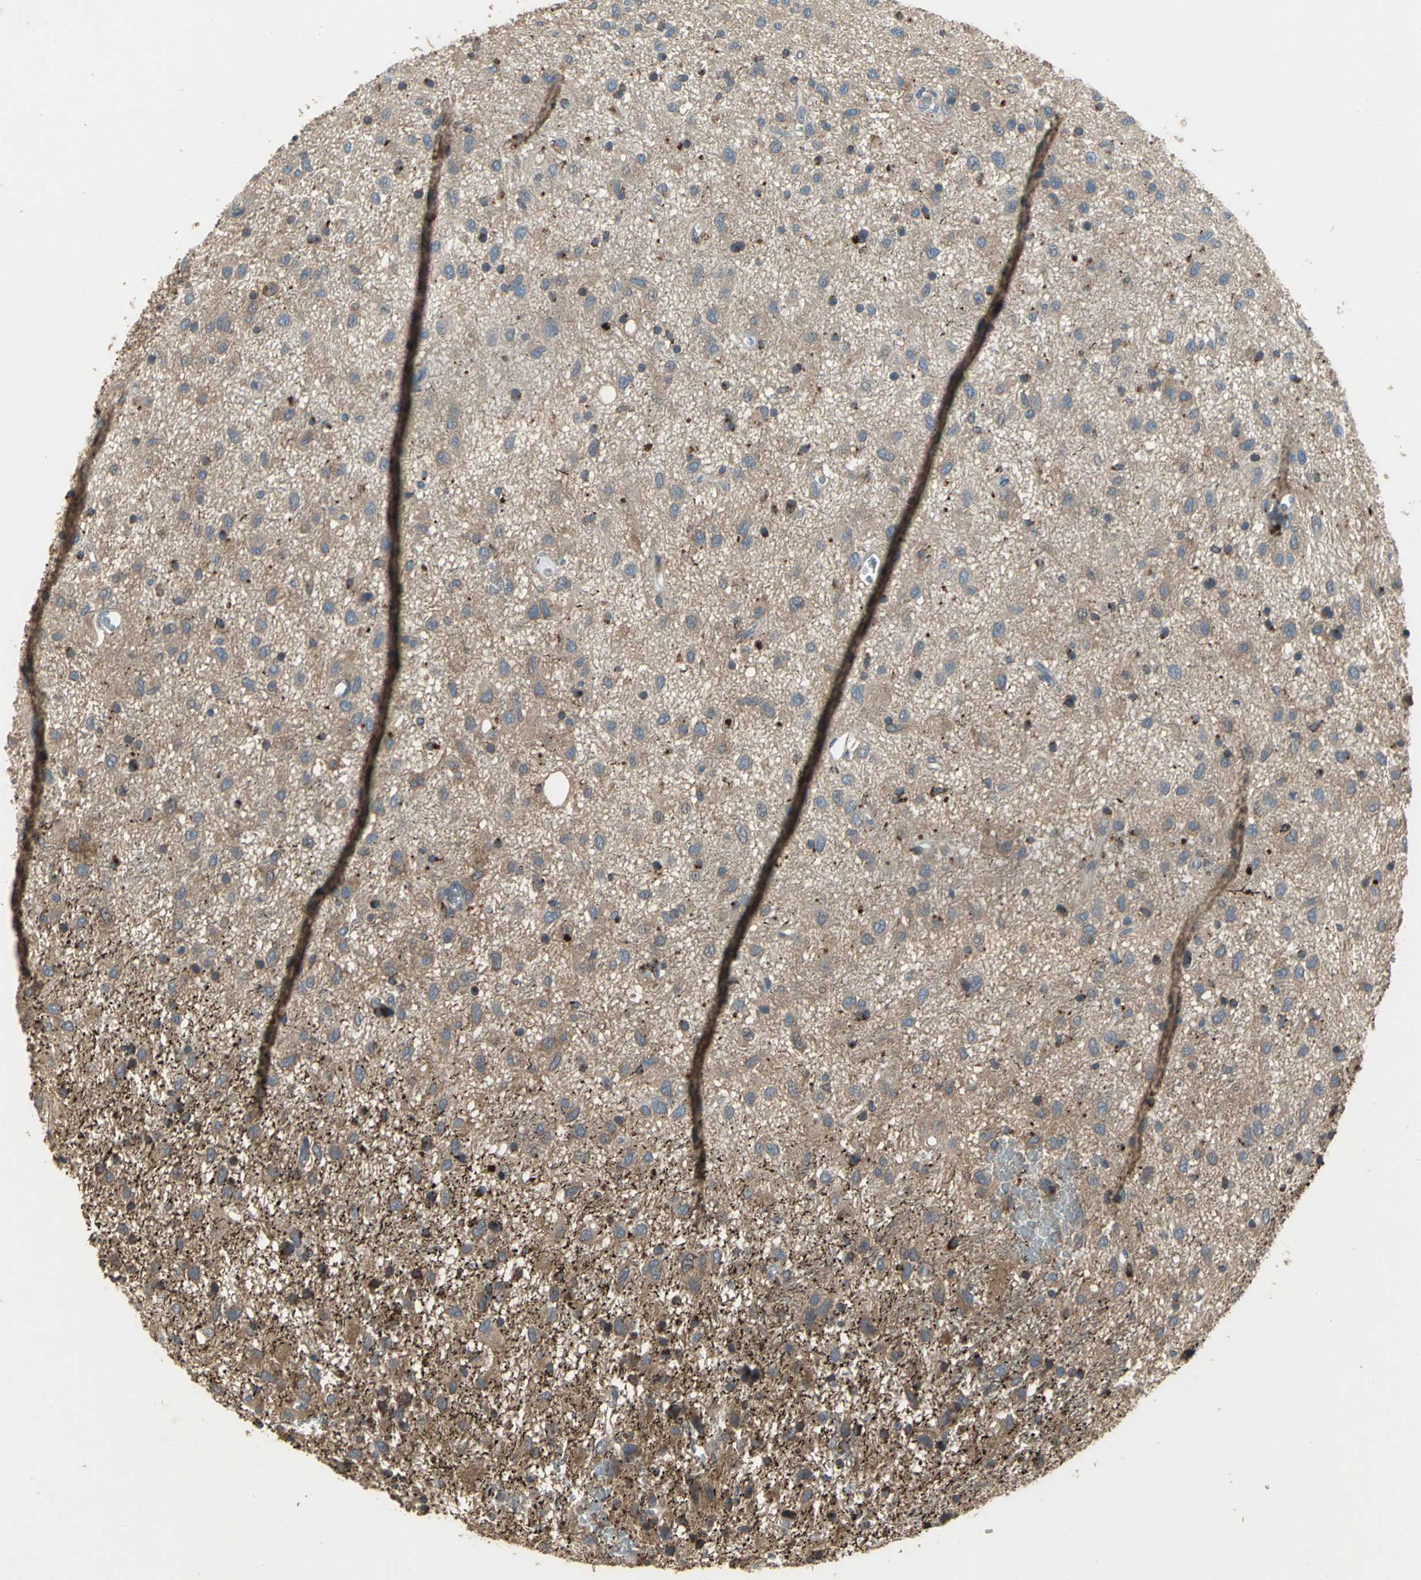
{"staining": {"intensity": "moderate", "quantity": ">75%", "location": "cytoplasmic/membranous"}, "tissue": "glioma", "cell_type": "Tumor cells", "image_type": "cancer", "snomed": [{"axis": "morphology", "description": "Glioma, malignant, Low grade"}, {"axis": "topography", "description": "Brain"}], "caption": "Immunohistochemical staining of glioma displays medium levels of moderate cytoplasmic/membranous positivity in approximately >75% of tumor cells. (Stains: DAB in brown, nuclei in blue, Microscopy: brightfield microscopy at high magnification).", "gene": "MET", "patient": {"sex": "male", "age": 77}}